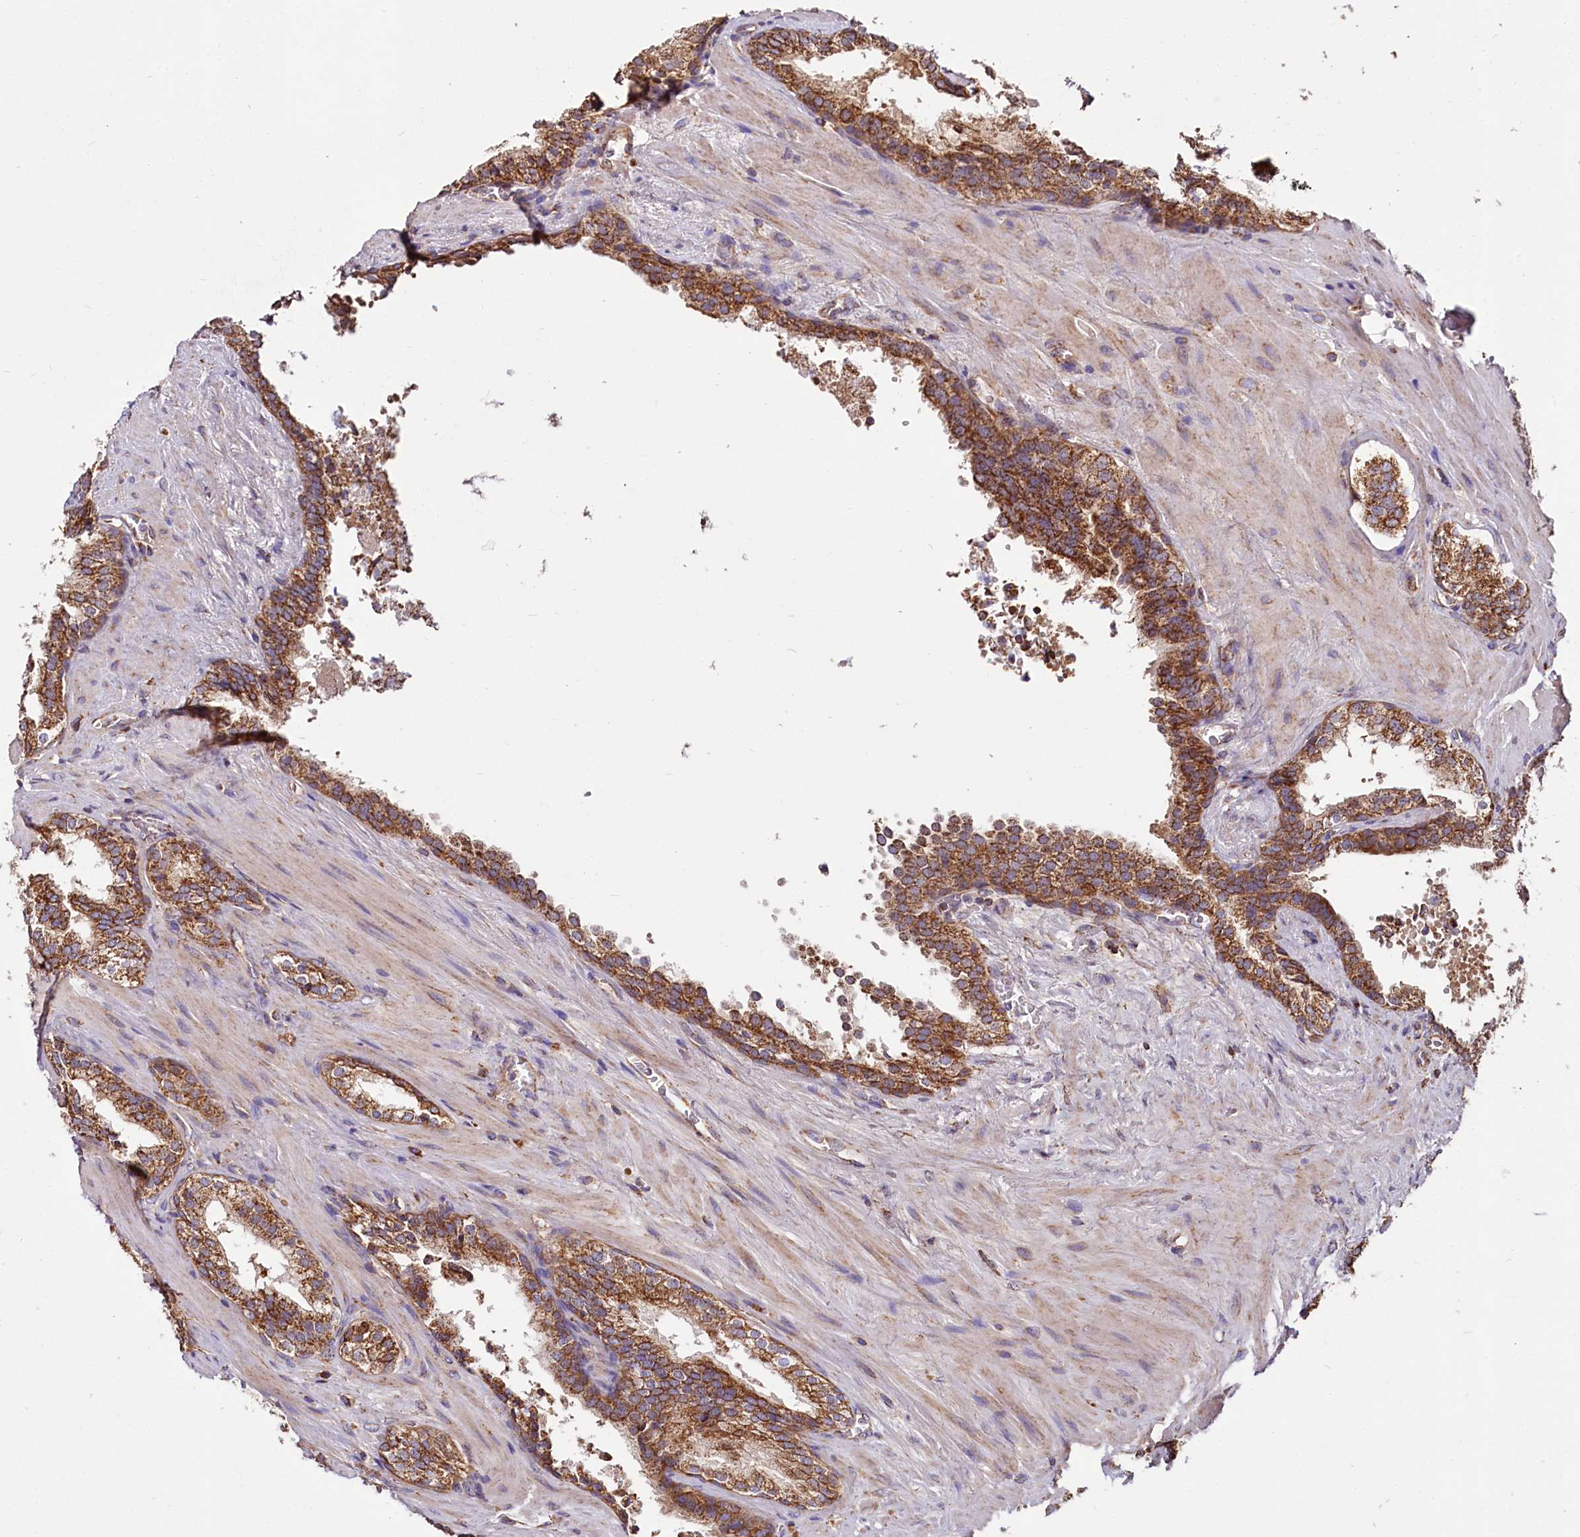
{"staining": {"intensity": "moderate", "quantity": ">75%", "location": "cytoplasmic/membranous"}, "tissue": "prostate cancer", "cell_type": "Tumor cells", "image_type": "cancer", "snomed": [{"axis": "morphology", "description": "Adenocarcinoma, High grade"}, {"axis": "topography", "description": "Prostate"}], "caption": "This micrograph demonstrates IHC staining of human prostate high-grade adenocarcinoma, with medium moderate cytoplasmic/membranous positivity in about >75% of tumor cells.", "gene": "NUDT15", "patient": {"sex": "male", "age": 57}}